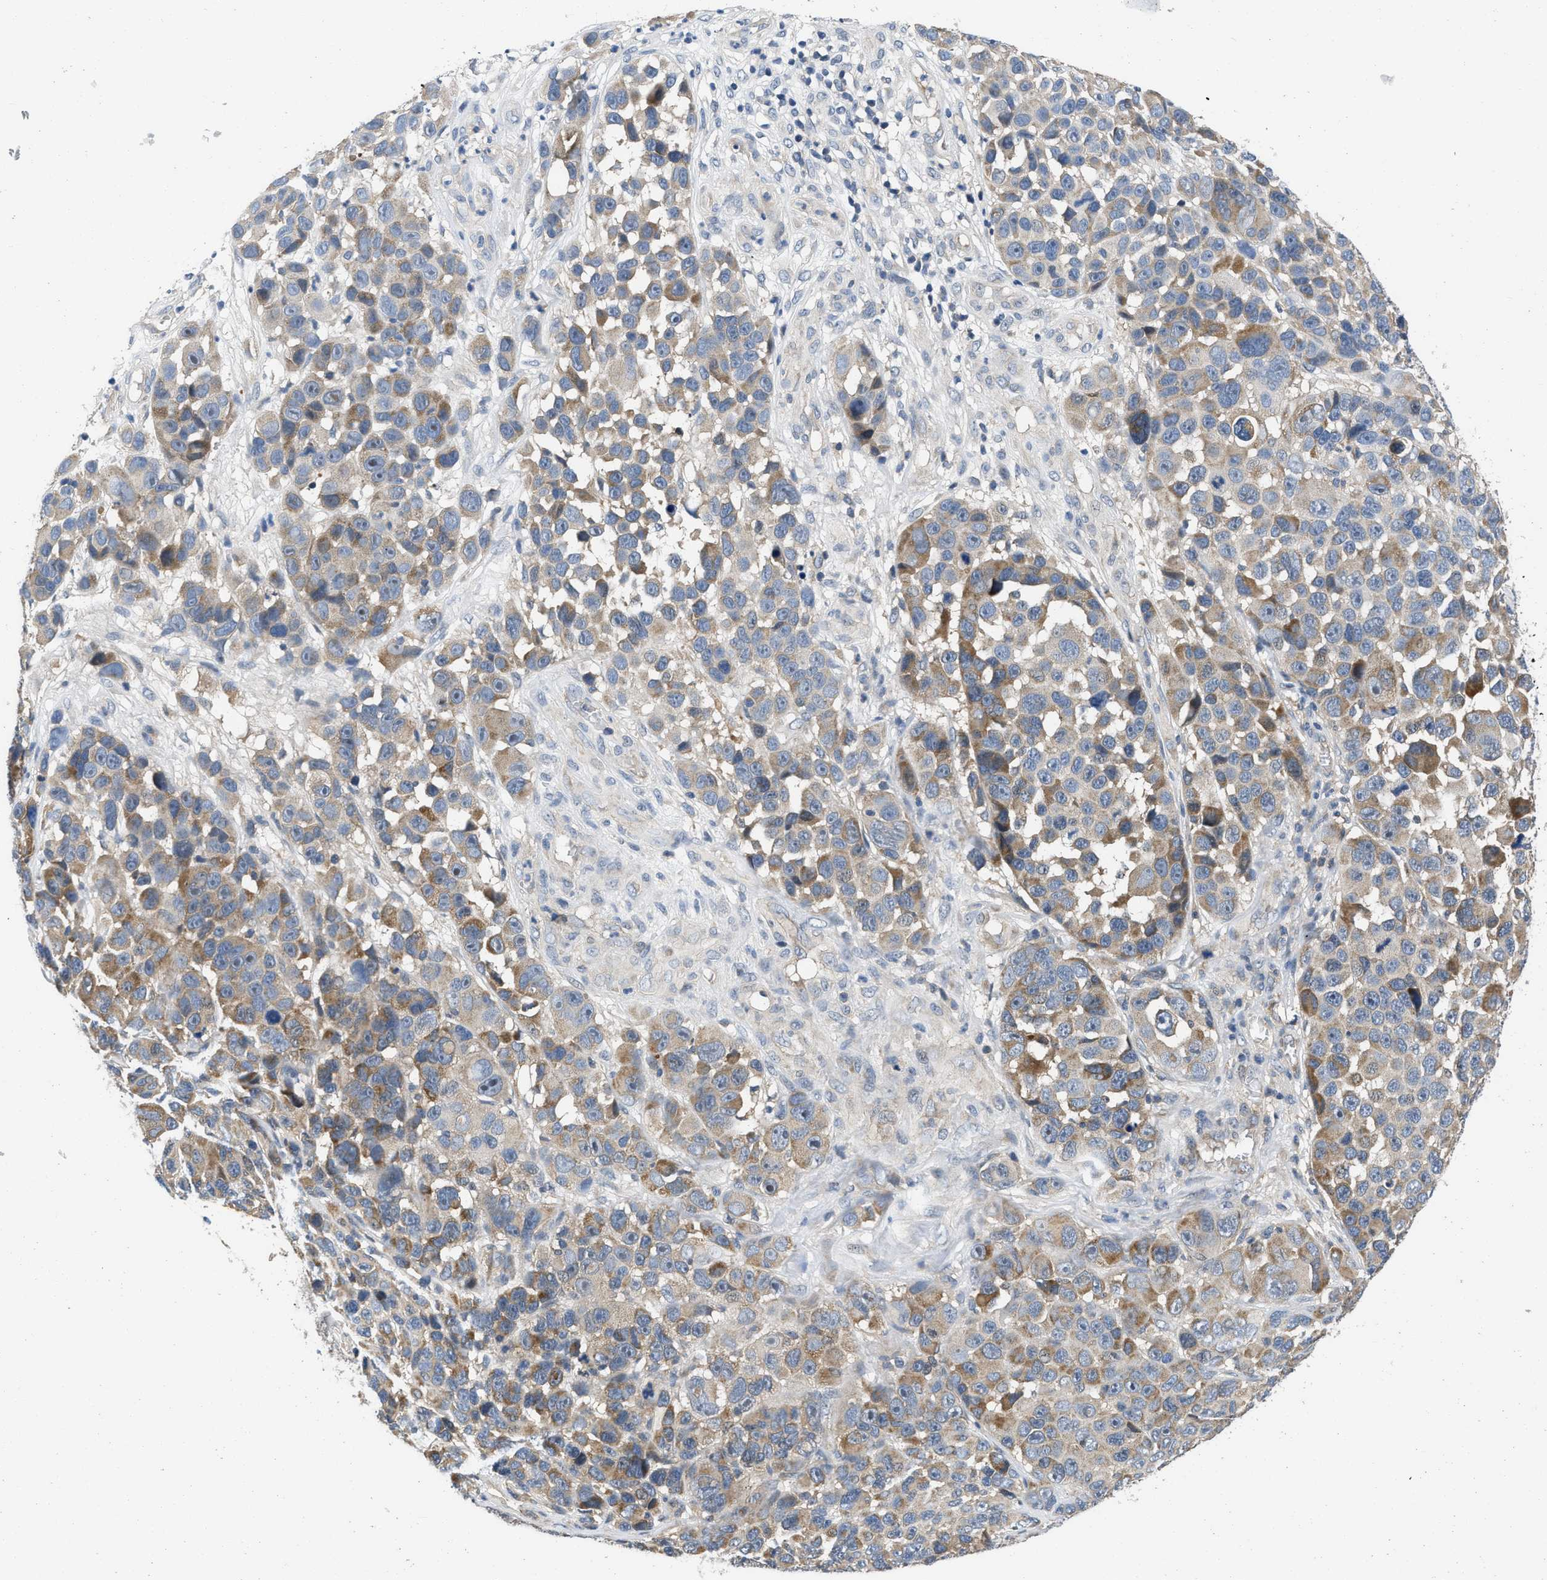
{"staining": {"intensity": "moderate", "quantity": "<25%", "location": "cytoplasmic/membranous"}, "tissue": "melanoma", "cell_type": "Tumor cells", "image_type": "cancer", "snomed": [{"axis": "morphology", "description": "Malignant melanoma, NOS"}, {"axis": "topography", "description": "Skin"}], "caption": "A low amount of moderate cytoplasmic/membranous staining is seen in about <25% of tumor cells in malignant melanoma tissue.", "gene": "PRDM14", "patient": {"sex": "male", "age": 53}}